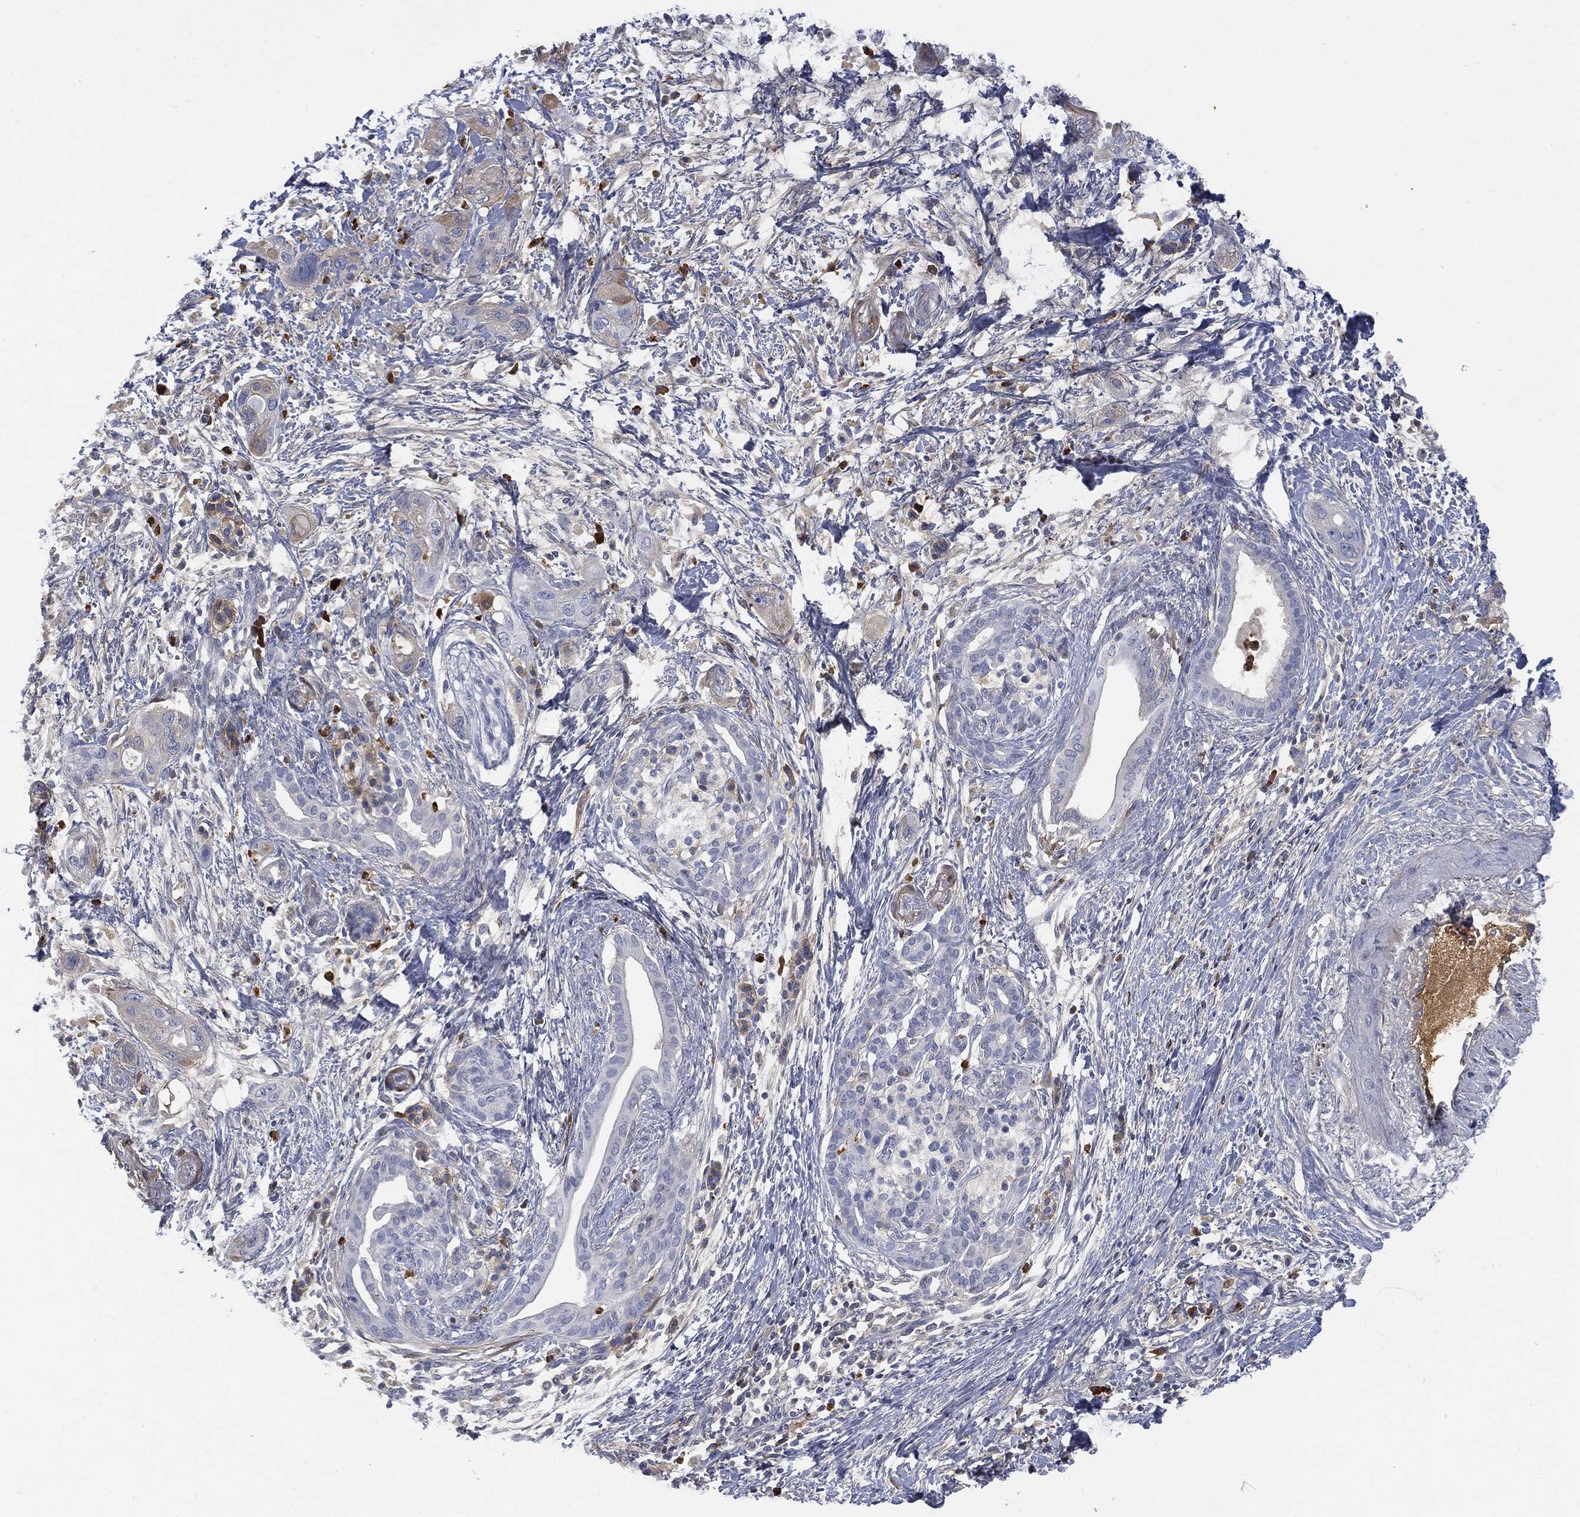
{"staining": {"intensity": "negative", "quantity": "none", "location": "none"}, "tissue": "pancreatic cancer", "cell_type": "Tumor cells", "image_type": "cancer", "snomed": [{"axis": "morphology", "description": "Adenocarcinoma, NOS"}, {"axis": "topography", "description": "Pancreas"}], "caption": "DAB immunohistochemical staining of pancreatic cancer (adenocarcinoma) displays no significant expression in tumor cells.", "gene": "BTK", "patient": {"sex": "male", "age": 44}}